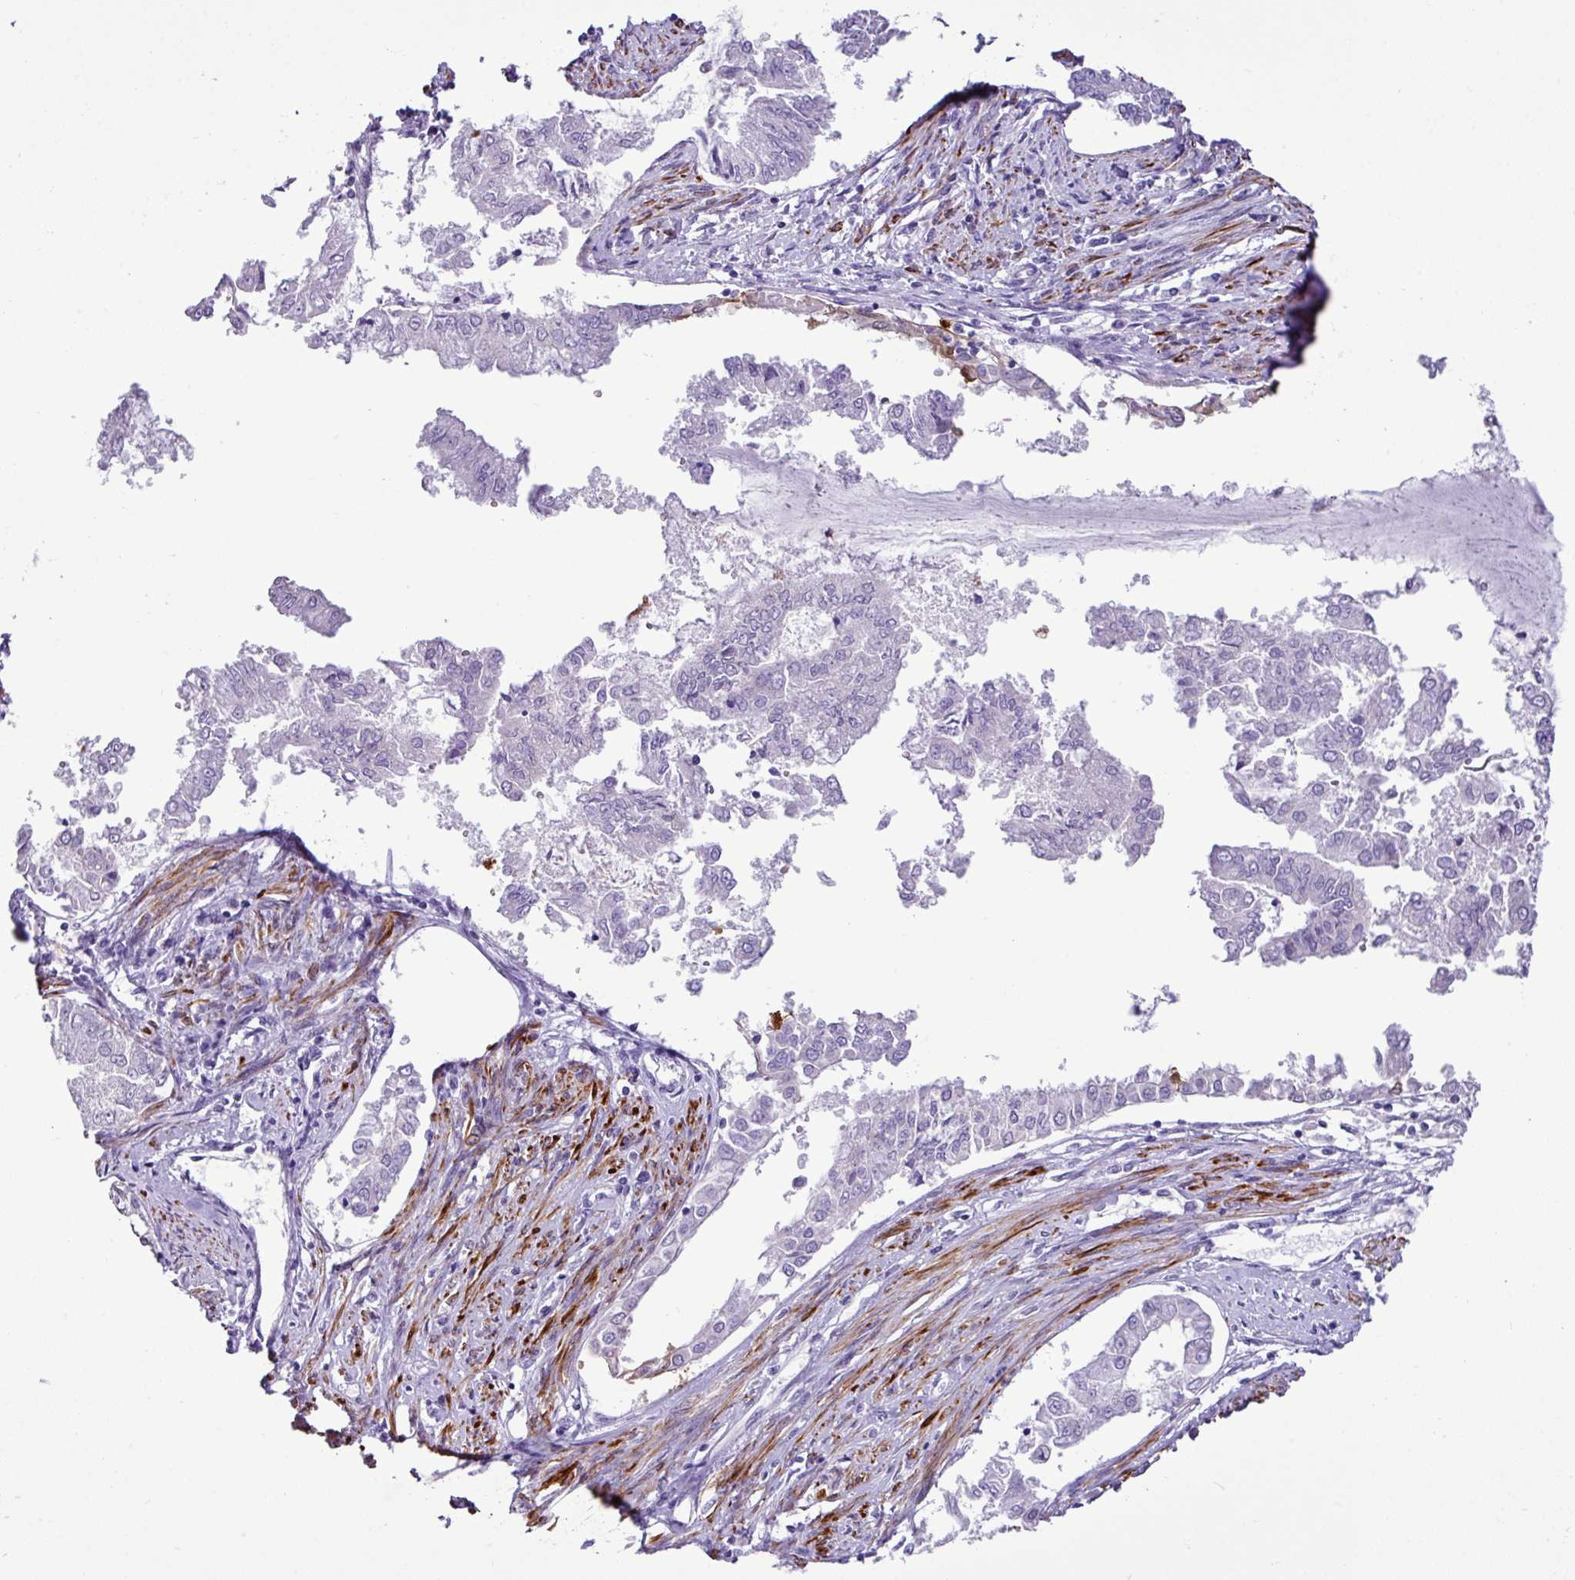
{"staining": {"intensity": "negative", "quantity": "none", "location": "none"}, "tissue": "endometrial cancer", "cell_type": "Tumor cells", "image_type": "cancer", "snomed": [{"axis": "morphology", "description": "Adenocarcinoma, NOS"}, {"axis": "topography", "description": "Endometrium"}], "caption": "Endometrial adenocarcinoma was stained to show a protein in brown. There is no significant staining in tumor cells. (DAB (3,3'-diaminobenzidine) immunohistochemistry, high magnification).", "gene": "ZSCAN5A", "patient": {"sex": "female", "age": 76}}